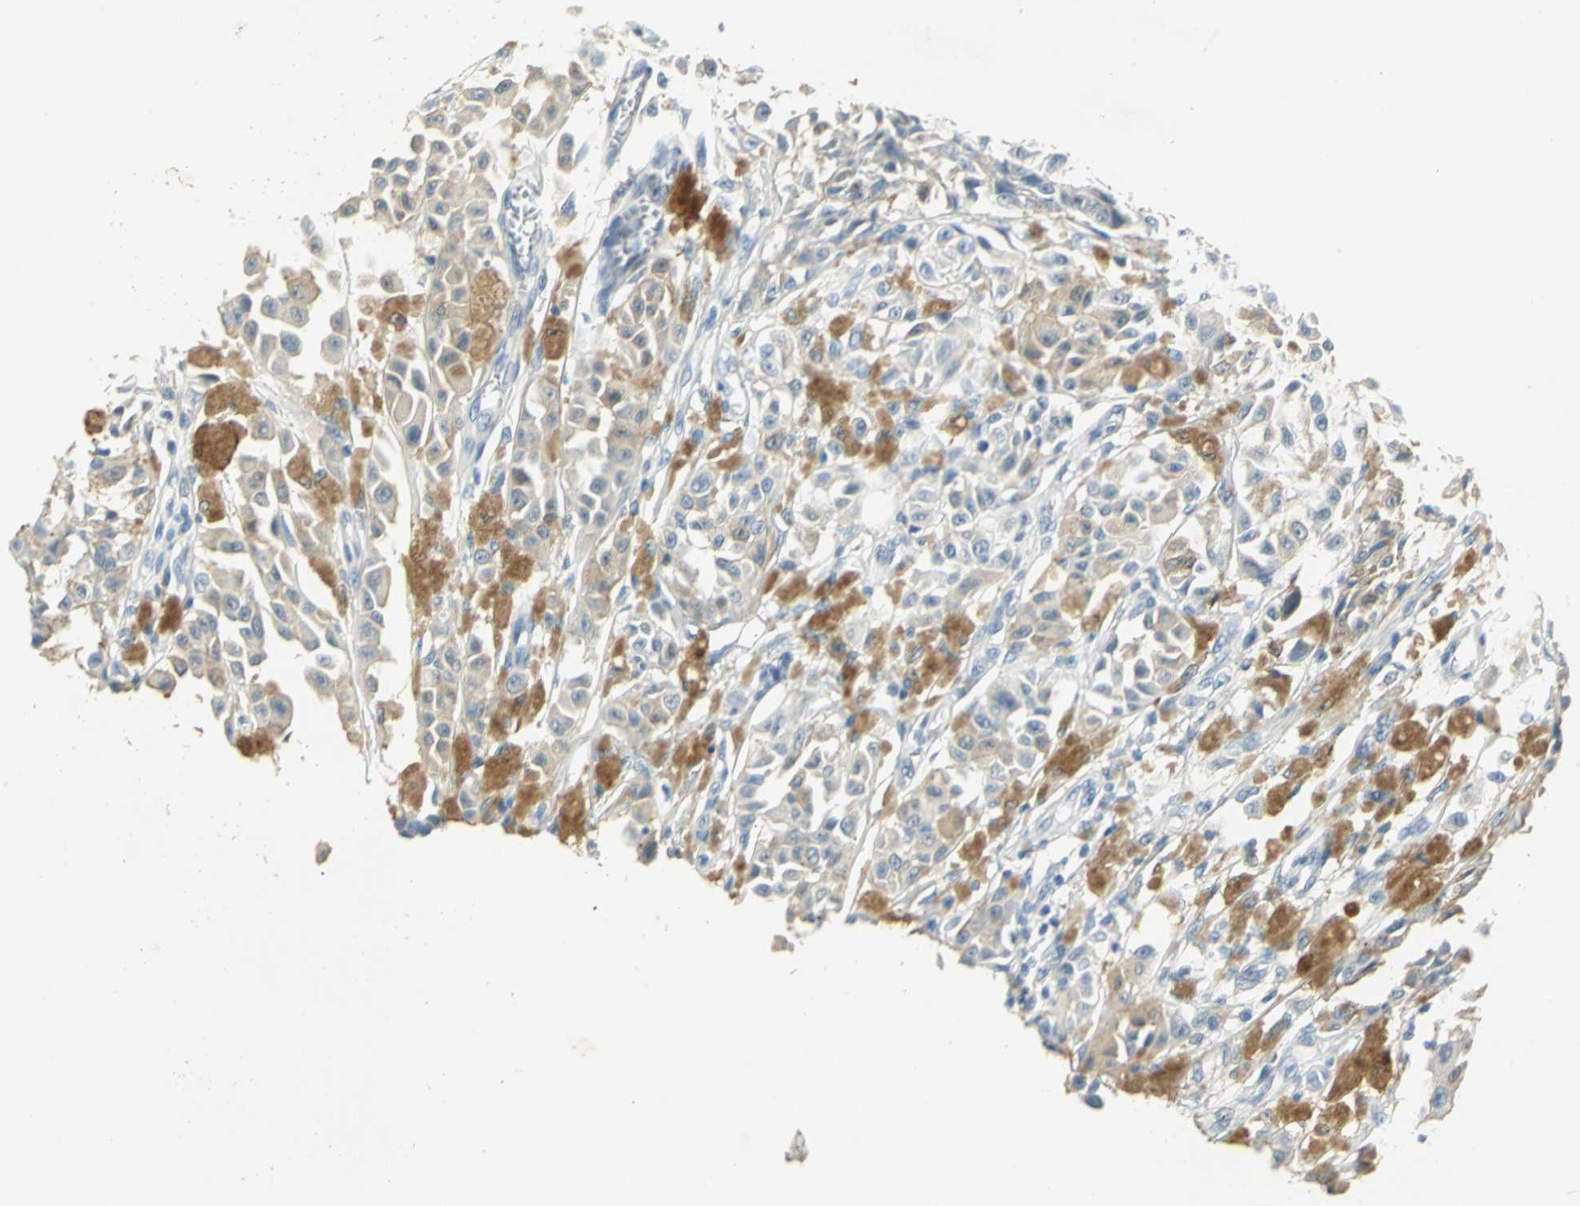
{"staining": {"intensity": "moderate", "quantity": "25%-75%", "location": "cytoplasmic/membranous"}, "tissue": "melanoma", "cell_type": "Tumor cells", "image_type": "cancer", "snomed": [{"axis": "morphology", "description": "Malignant melanoma, NOS"}, {"axis": "topography", "description": "Skin"}], "caption": "Immunohistochemistry image of neoplastic tissue: melanoma stained using immunohistochemistry (IHC) reveals medium levels of moderate protein expression localized specifically in the cytoplasmic/membranous of tumor cells, appearing as a cytoplasmic/membranous brown color.", "gene": "UCHL1", "patient": {"sex": "female", "age": 38}}